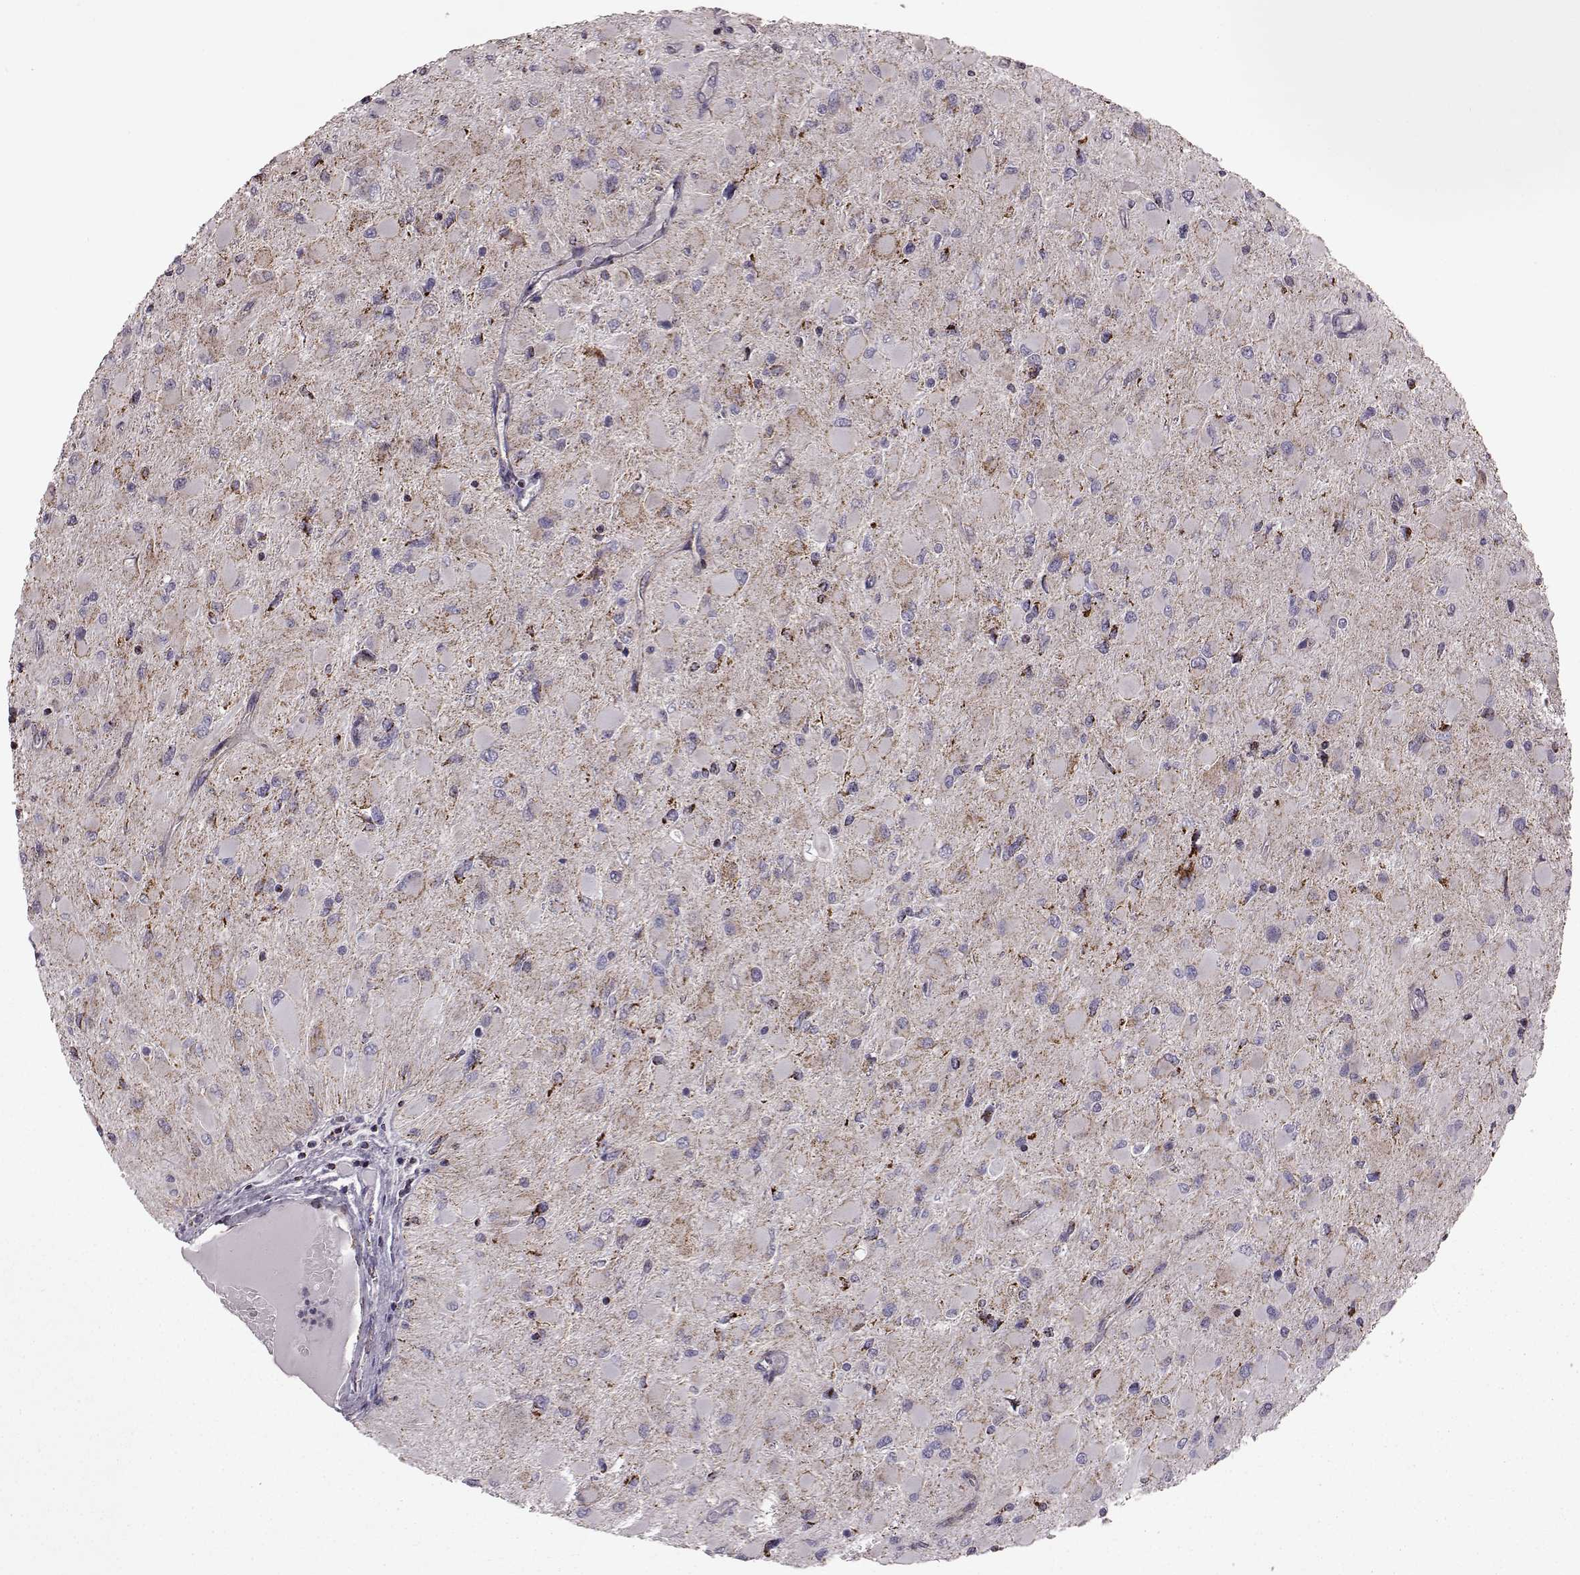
{"staining": {"intensity": "negative", "quantity": "none", "location": "none"}, "tissue": "glioma", "cell_type": "Tumor cells", "image_type": "cancer", "snomed": [{"axis": "morphology", "description": "Glioma, malignant, High grade"}, {"axis": "topography", "description": "Cerebral cortex"}], "caption": "High magnification brightfield microscopy of malignant glioma (high-grade) stained with DAB (brown) and counterstained with hematoxylin (blue): tumor cells show no significant positivity.", "gene": "ATP5MF", "patient": {"sex": "female", "age": 36}}